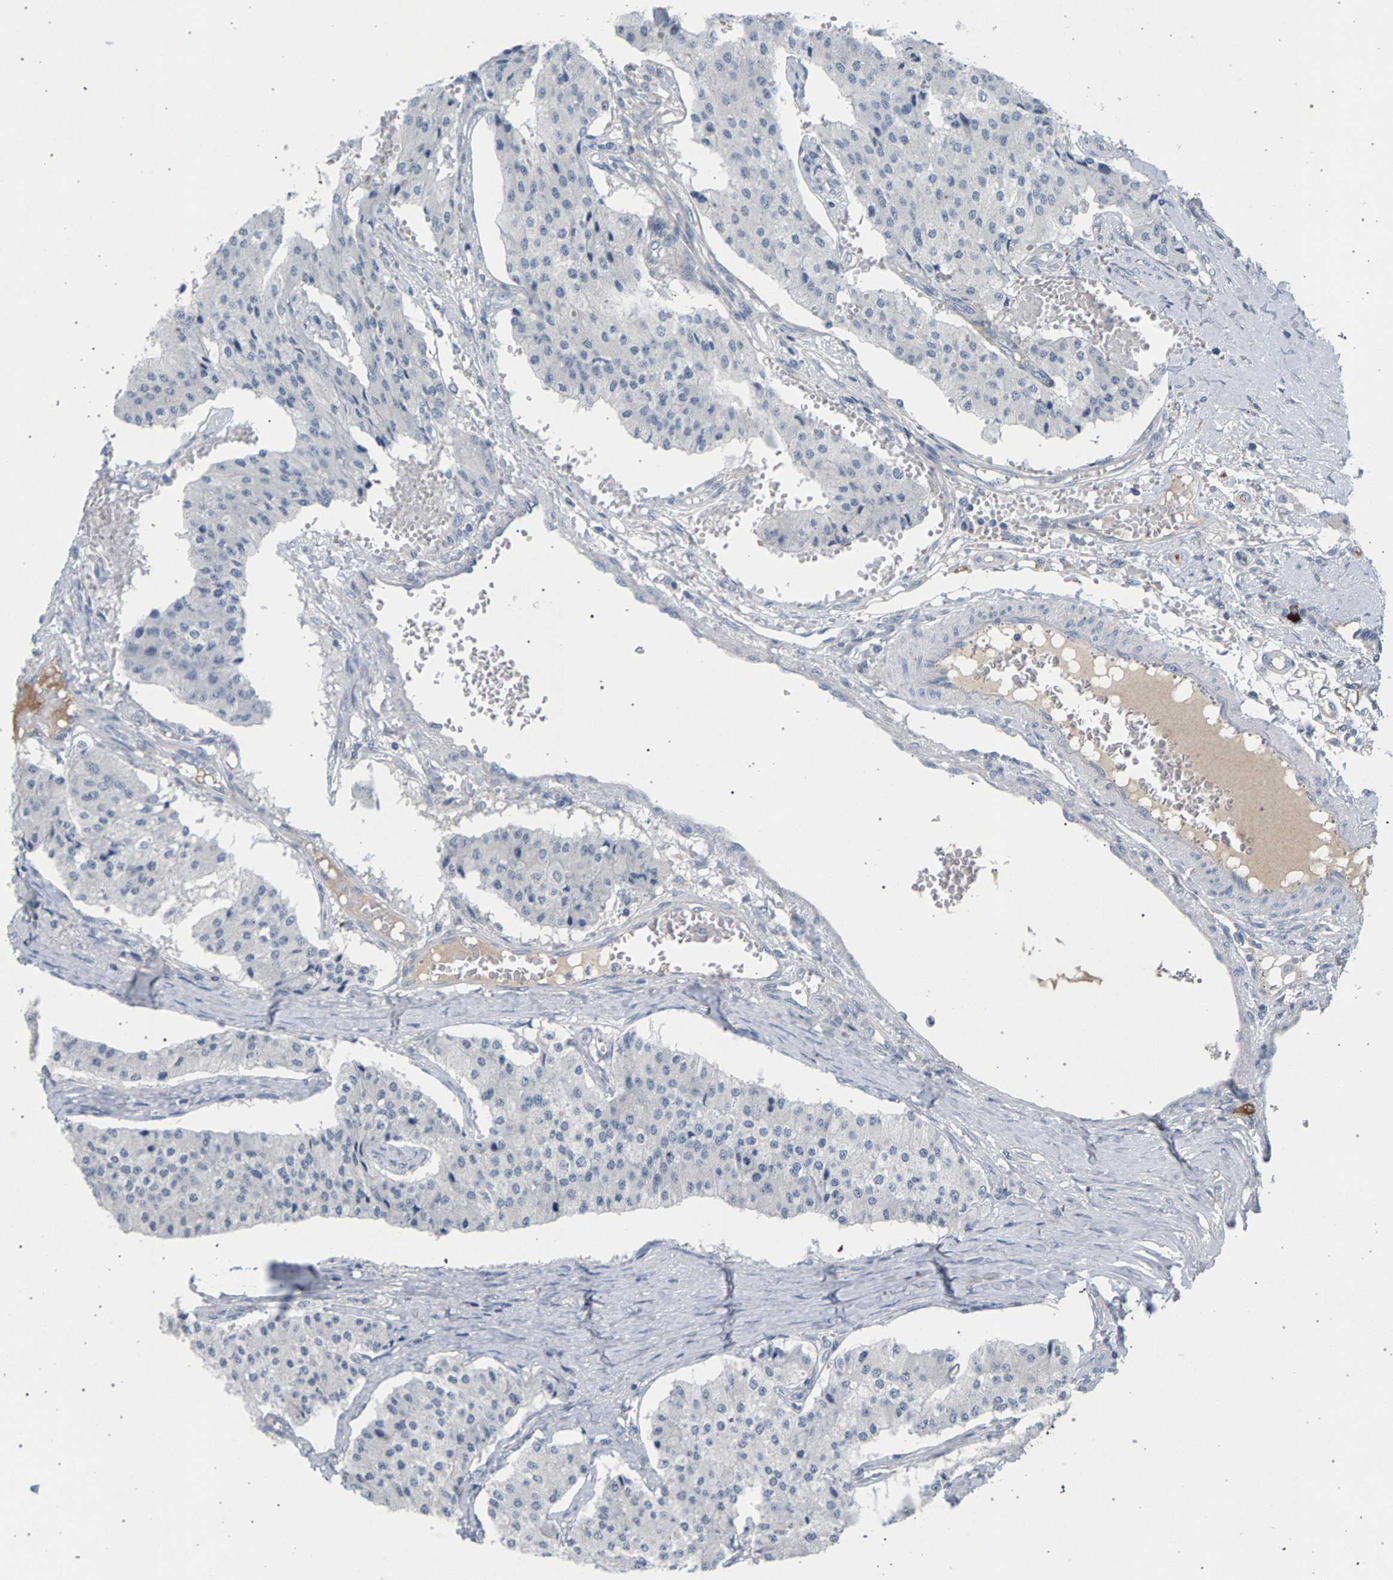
{"staining": {"intensity": "negative", "quantity": "none", "location": "none"}, "tissue": "carcinoid", "cell_type": "Tumor cells", "image_type": "cancer", "snomed": [{"axis": "morphology", "description": "Carcinoid, malignant, NOS"}, {"axis": "topography", "description": "Colon"}], "caption": "The photomicrograph exhibits no staining of tumor cells in carcinoid (malignant). The staining is performed using DAB brown chromogen with nuclei counter-stained in using hematoxylin.", "gene": "MAMDC2", "patient": {"sex": "female", "age": 52}}